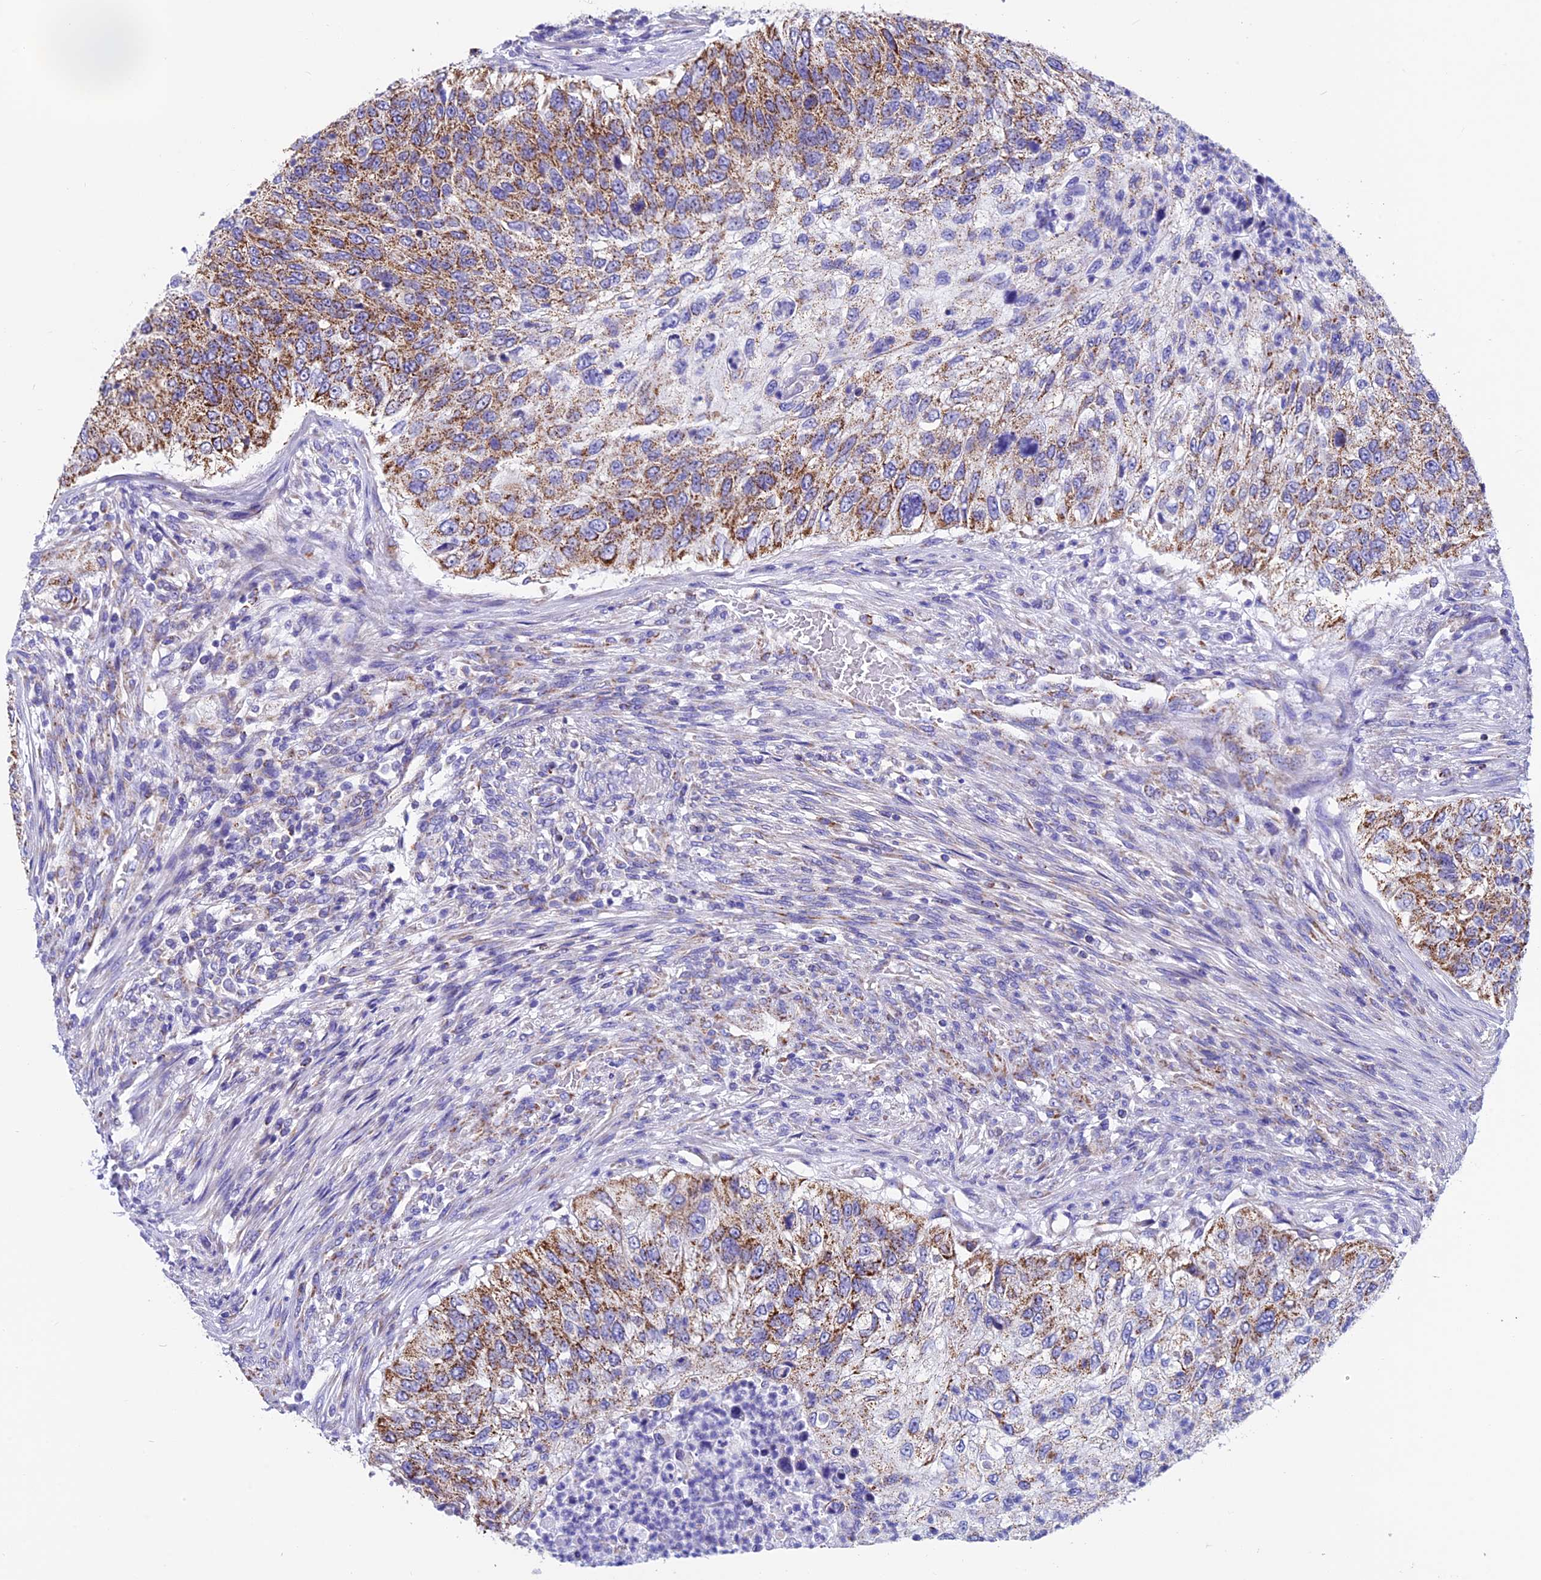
{"staining": {"intensity": "moderate", "quantity": ">75%", "location": "cytoplasmic/membranous"}, "tissue": "urothelial cancer", "cell_type": "Tumor cells", "image_type": "cancer", "snomed": [{"axis": "morphology", "description": "Urothelial carcinoma, High grade"}, {"axis": "topography", "description": "Urinary bladder"}], "caption": "High-magnification brightfield microscopy of urothelial cancer stained with DAB (brown) and counterstained with hematoxylin (blue). tumor cells exhibit moderate cytoplasmic/membranous expression is identified in about>75% of cells.", "gene": "SLC8B1", "patient": {"sex": "female", "age": 60}}